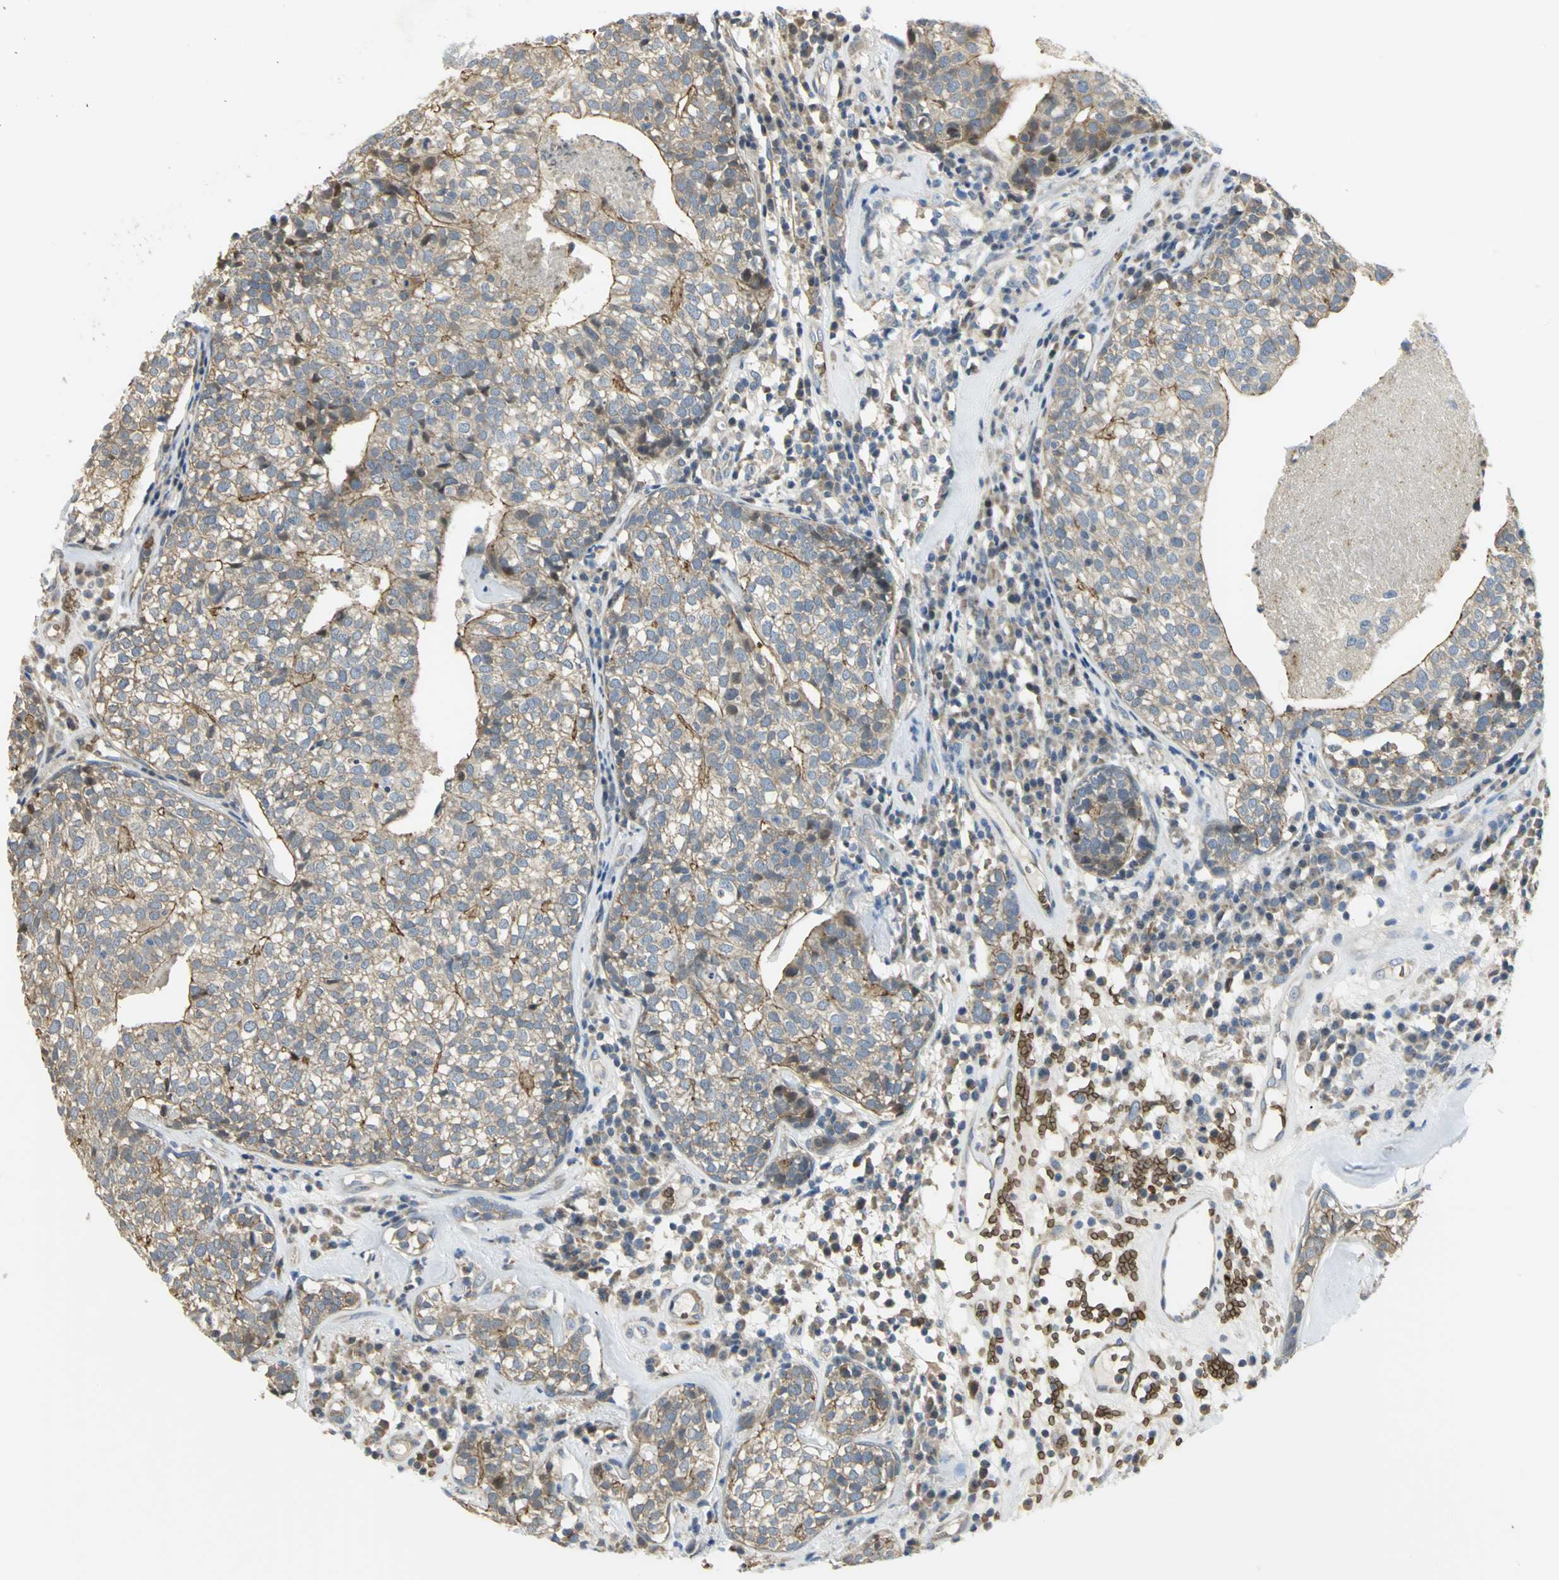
{"staining": {"intensity": "moderate", "quantity": "25%-75%", "location": "cytoplasmic/membranous"}, "tissue": "head and neck cancer", "cell_type": "Tumor cells", "image_type": "cancer", "snomed": [{"axis": "morphology", "description": "Adenocarcinoma, NOS"}, {"axis": "topography", "description": "Salivary gland"}, {"axis": "topography", "description": "Head-Neck"}], "caption": "Brown immunohistochemical staining in head and neck adenocarcinoma displays moderate cytoplasmic/membranous positivity in approximately 25%-75% of tumor cells.", "gene": "ANK1", "patient": {"sex": "female", "age": 65}}